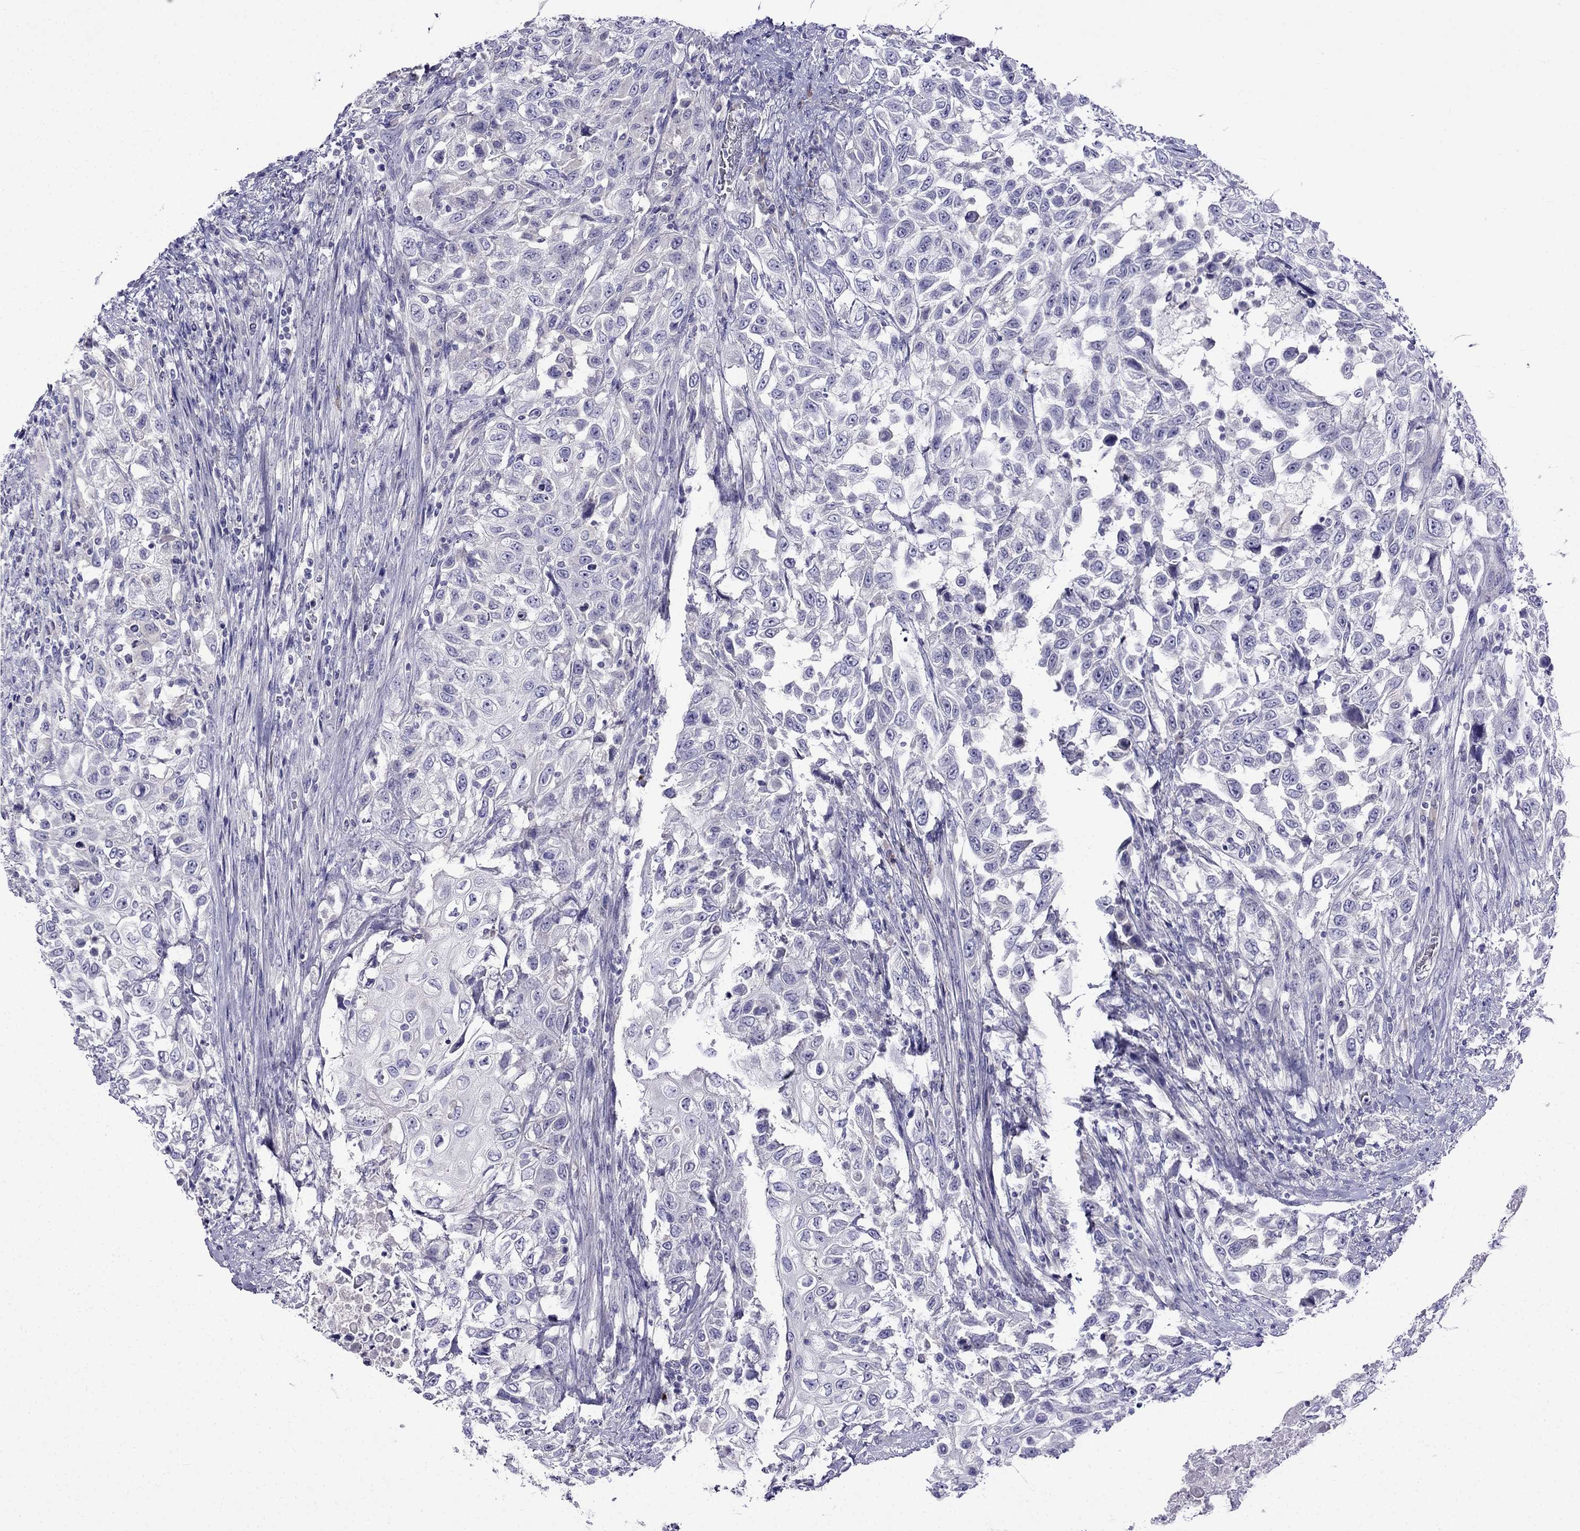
{"staining": {"intensity": "negative", "quantity": "none", "location": "none"}, "tissue": "urothelial cancer", "cell_type": "Tumor cells", "image_type": "cancer", "snomed": [{"axis": "morphology", "description": "Urothelial carcinoma, High grade"}, {"axis": "topography", "description": "Urinary bladder"}], "caption": "Immunohistochemical staining of human urothelial cancer shows no significant expression in tumor cells. The staining is performed using DAB (3,3'-diaminobenzidine) brown chromogen with nuclei counter-stained in using hematoxylin.", "gene": "PATE1", "patient": {"sex": "female", "age": 56}}